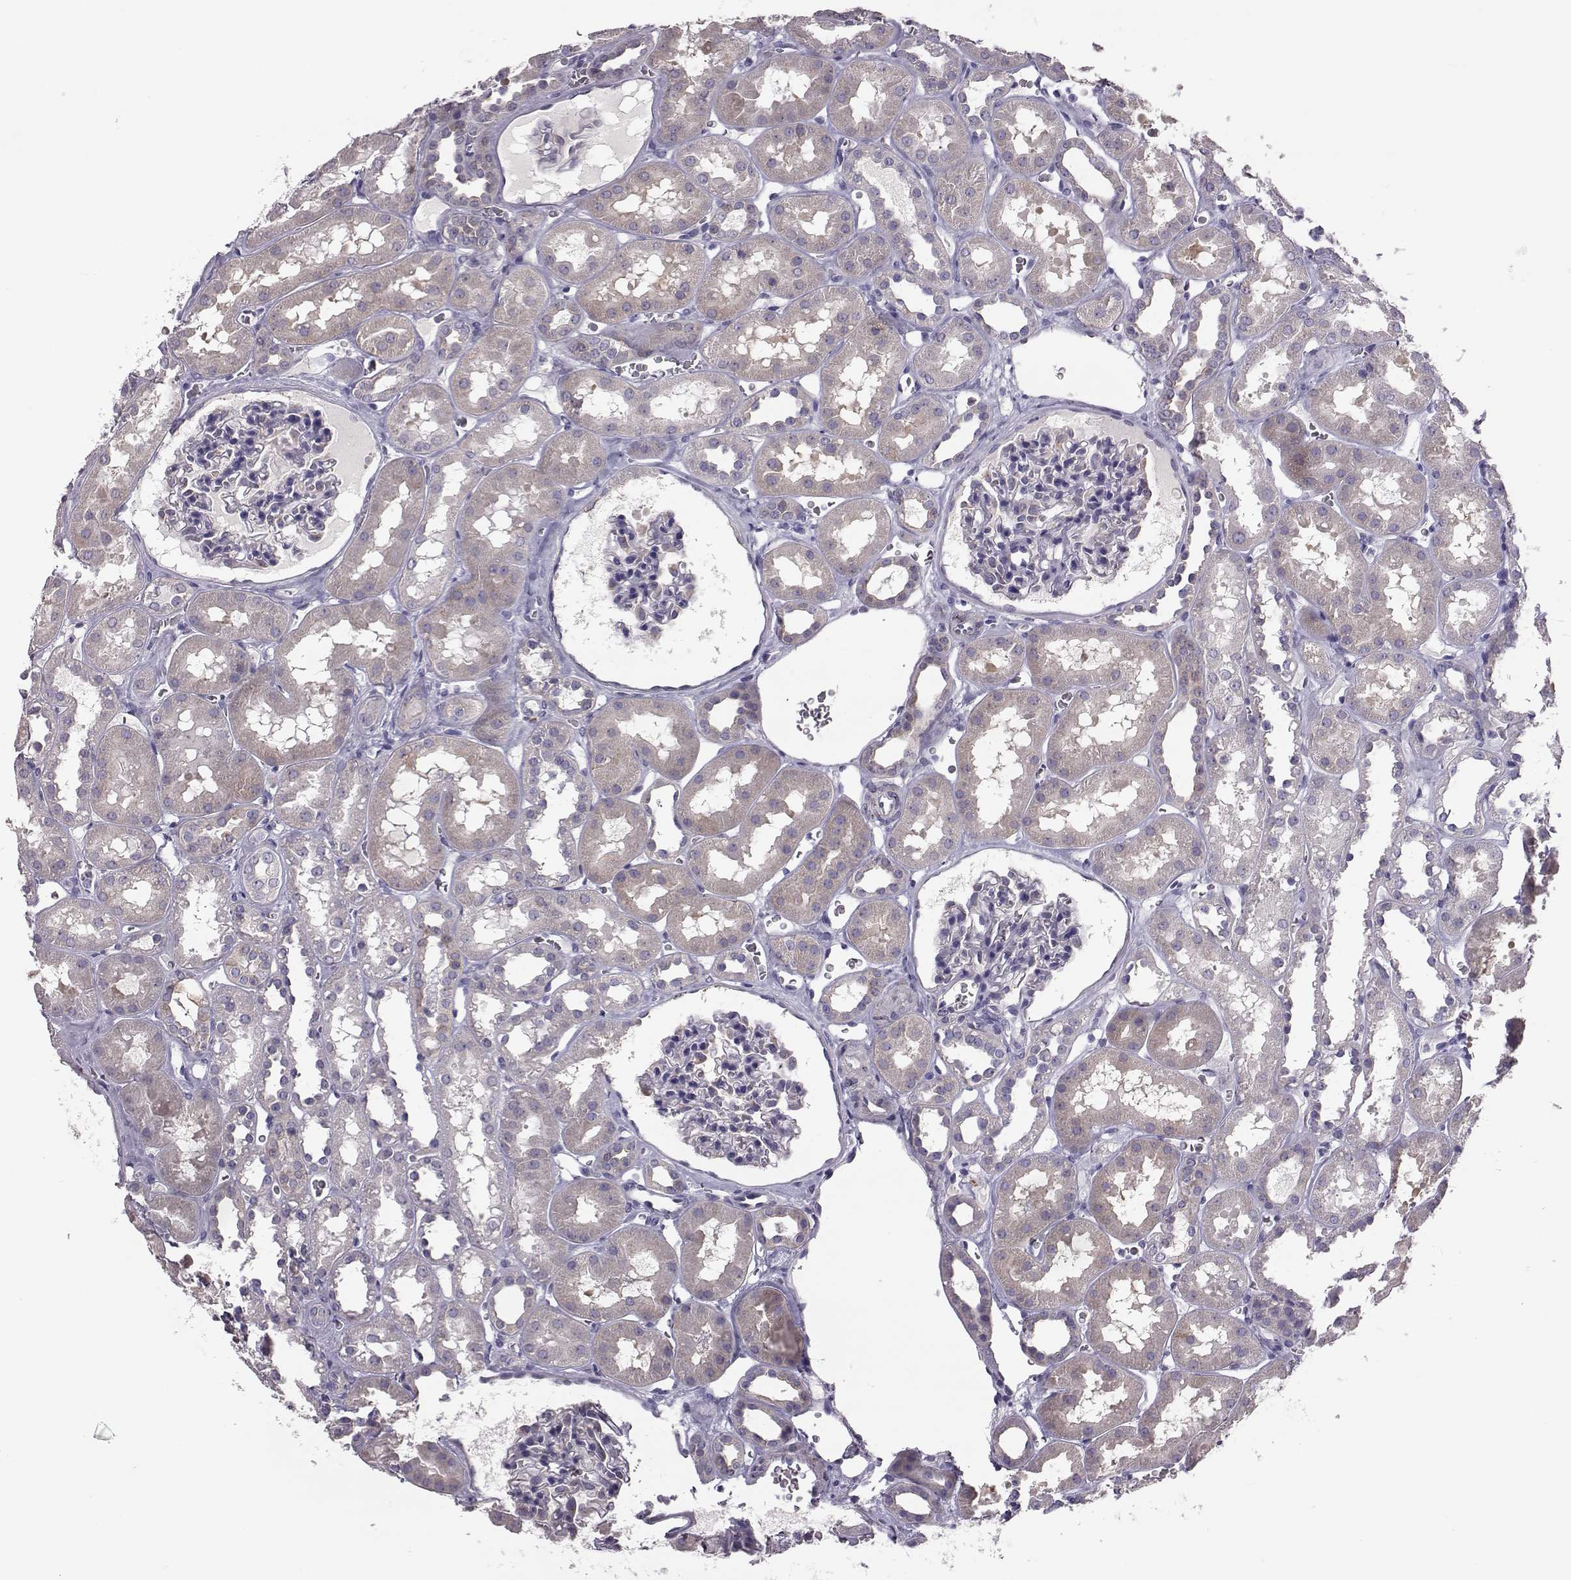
{"staining": {"intensity": "negative", "quantity": "none", "location": "none"}, "tissue": "kidney", "cell_type": "Cells in glomeruli", "image_type": "normal", "snomed": [{"axis": "morphology", "description": "Normal tissue, NOS"}, {"axis": "topography", "description": "Kidney"}], "caption": "There is no significant expression in cells in glomeruli of kidney.", "gene": "ADGRG5", "patient": {"sex": "female", "age": 41}}